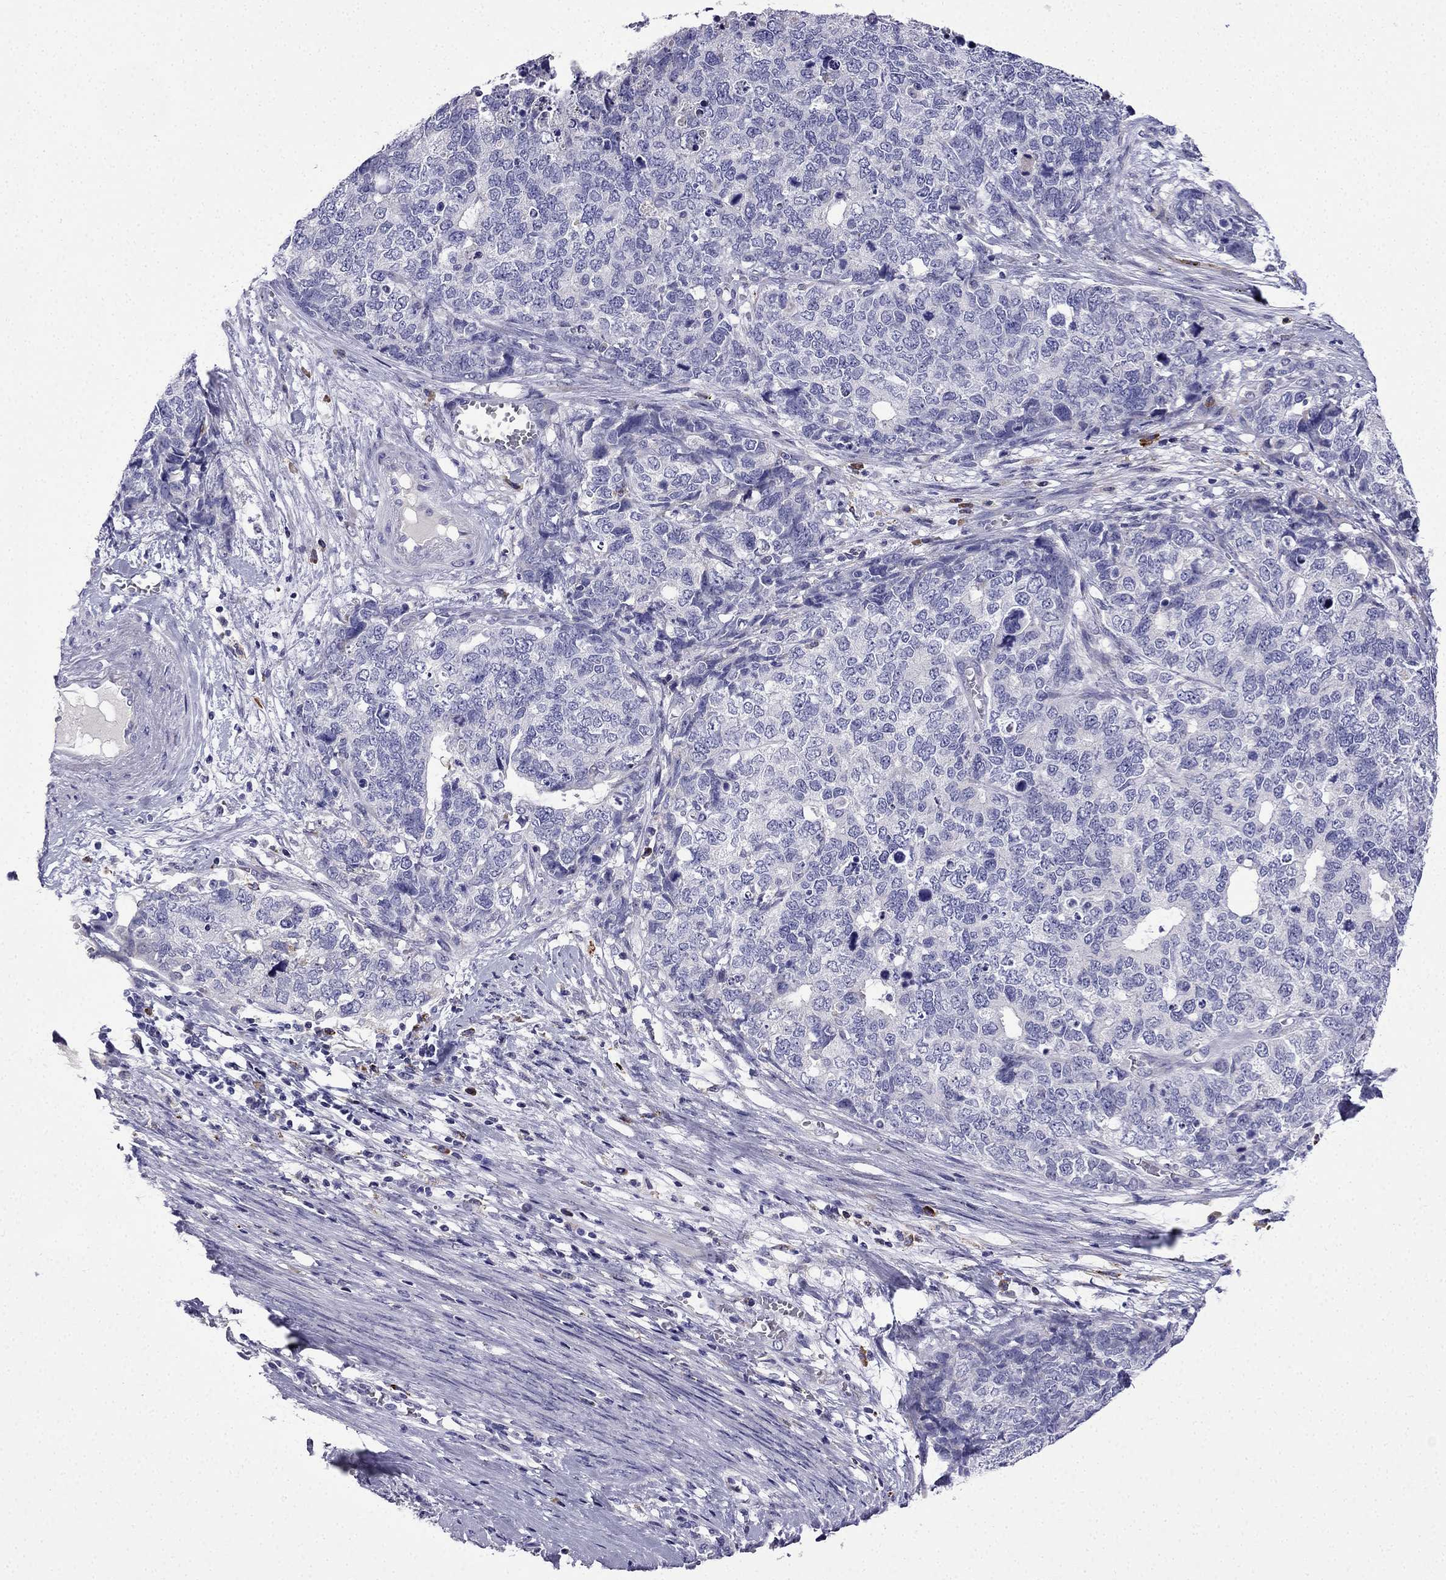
{"staining": {"intensity": "negative", "quantity": "none", "location": "none"}, "tissue": "cervical cancer", "cell_type": "Tumor cells", "image_type": "cancer", "snomed": [{"axis": "morphology", "description": "Squamous cell carcinoma, NOS"}, {"axis": "topography", "description": "Cervix"}], "caption": "An IHC photomicrograph of cervical squamous cell carcinoma is shown. There is no staining in tumor cells of cervical squamous cell carcinoma.", "gene": "TSSK4", "patient": {"sex": "female", "age": 63}}